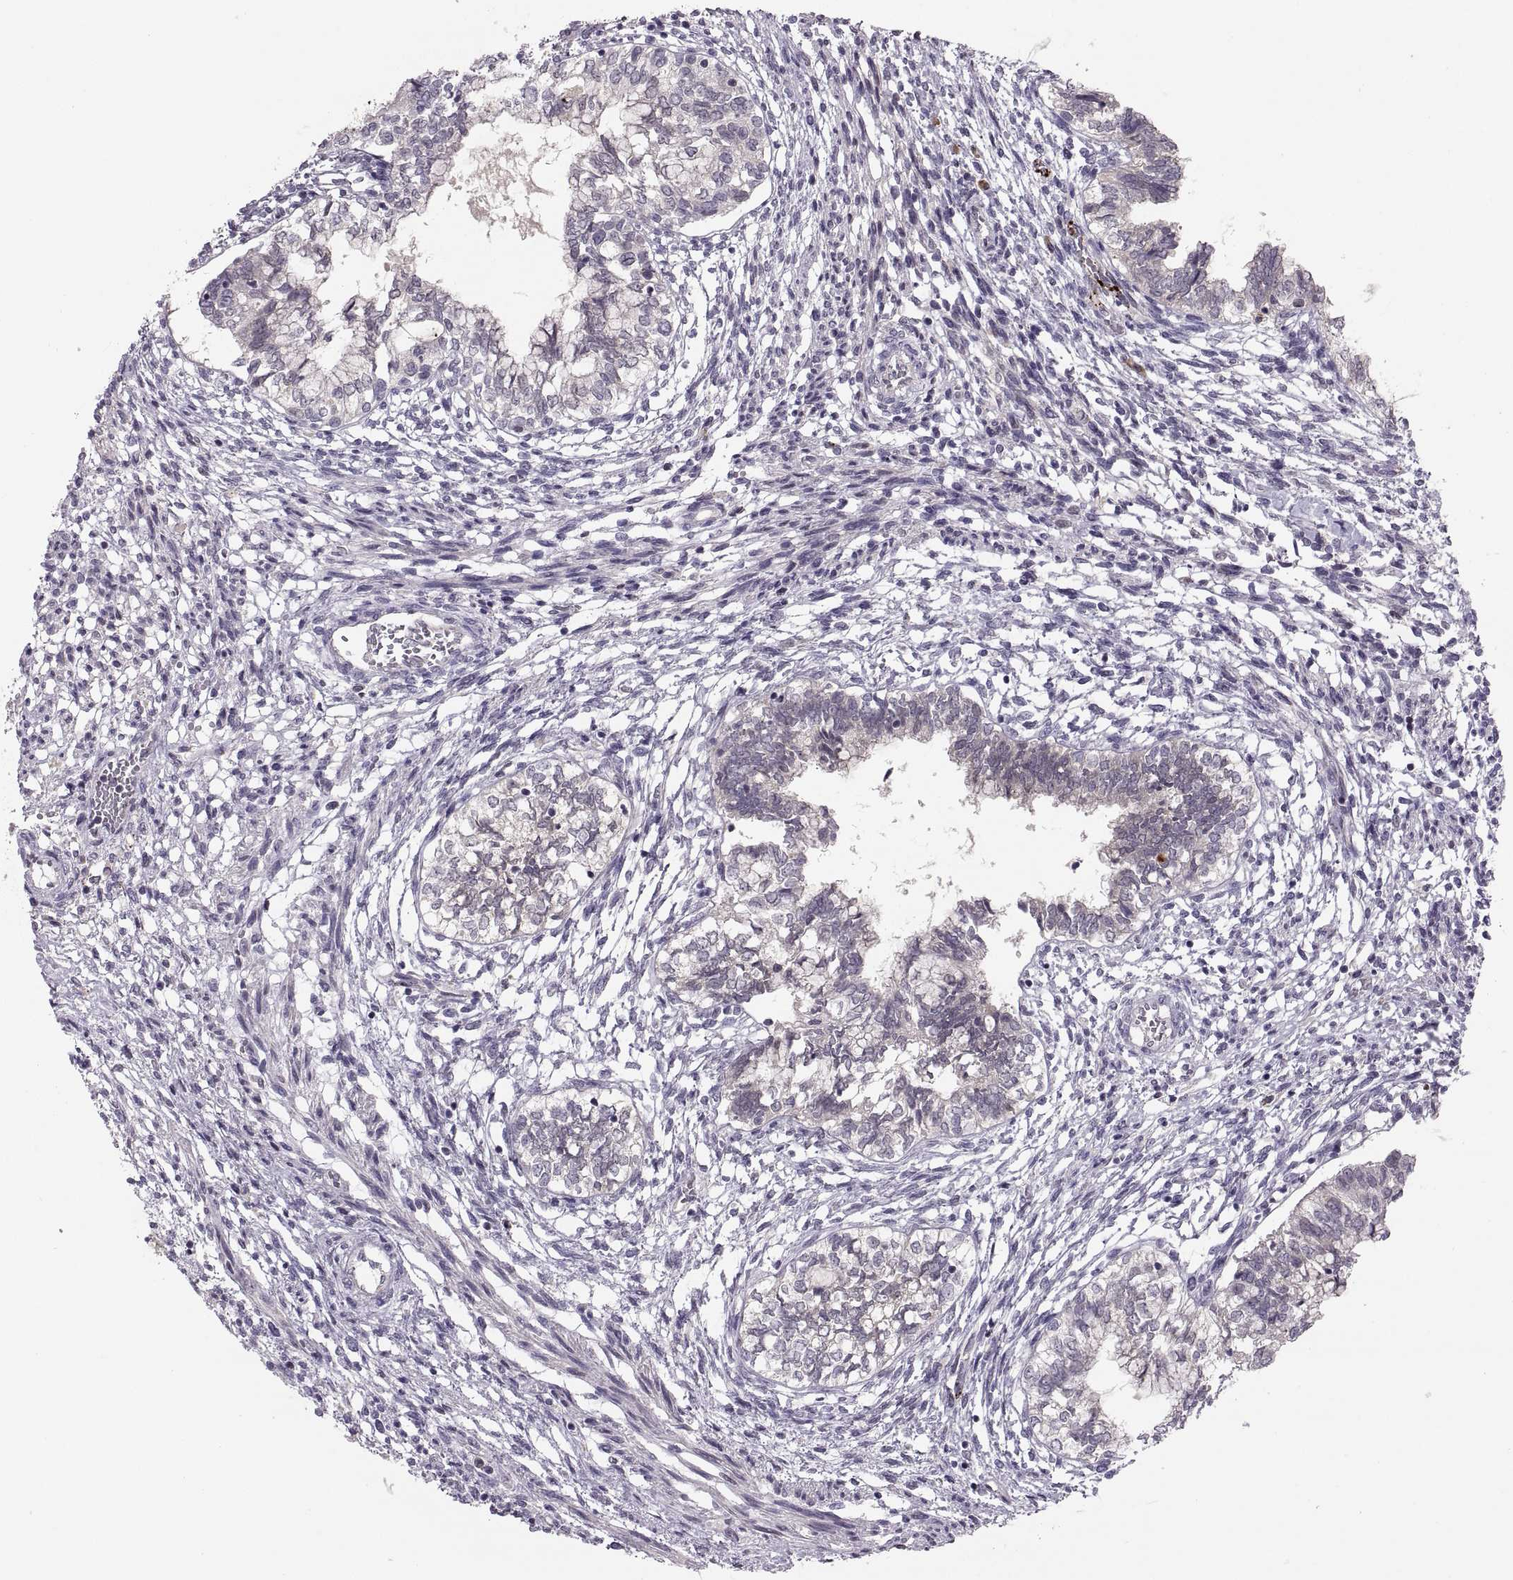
{"staining": {"intensity": "negative", "quantity": "none", "location": "none"}, "tissue": "testis cancer", "cell_type": "Tumor cells", "image_type": "cancer", "snomed": [{"axis": "morphology", "description": "Carcinoma, Embryonal, NOS"}, {"axis": "topography", "description": "Testis"}], "caption": "DAB (3,3'-diaminobenzidine) immunohistochemical staining of testis embryonal carcinoma demonstrates no significant expression in tumor cells.", "gene": "ADH6", "patient": {"sex": "male", "age": 37}}